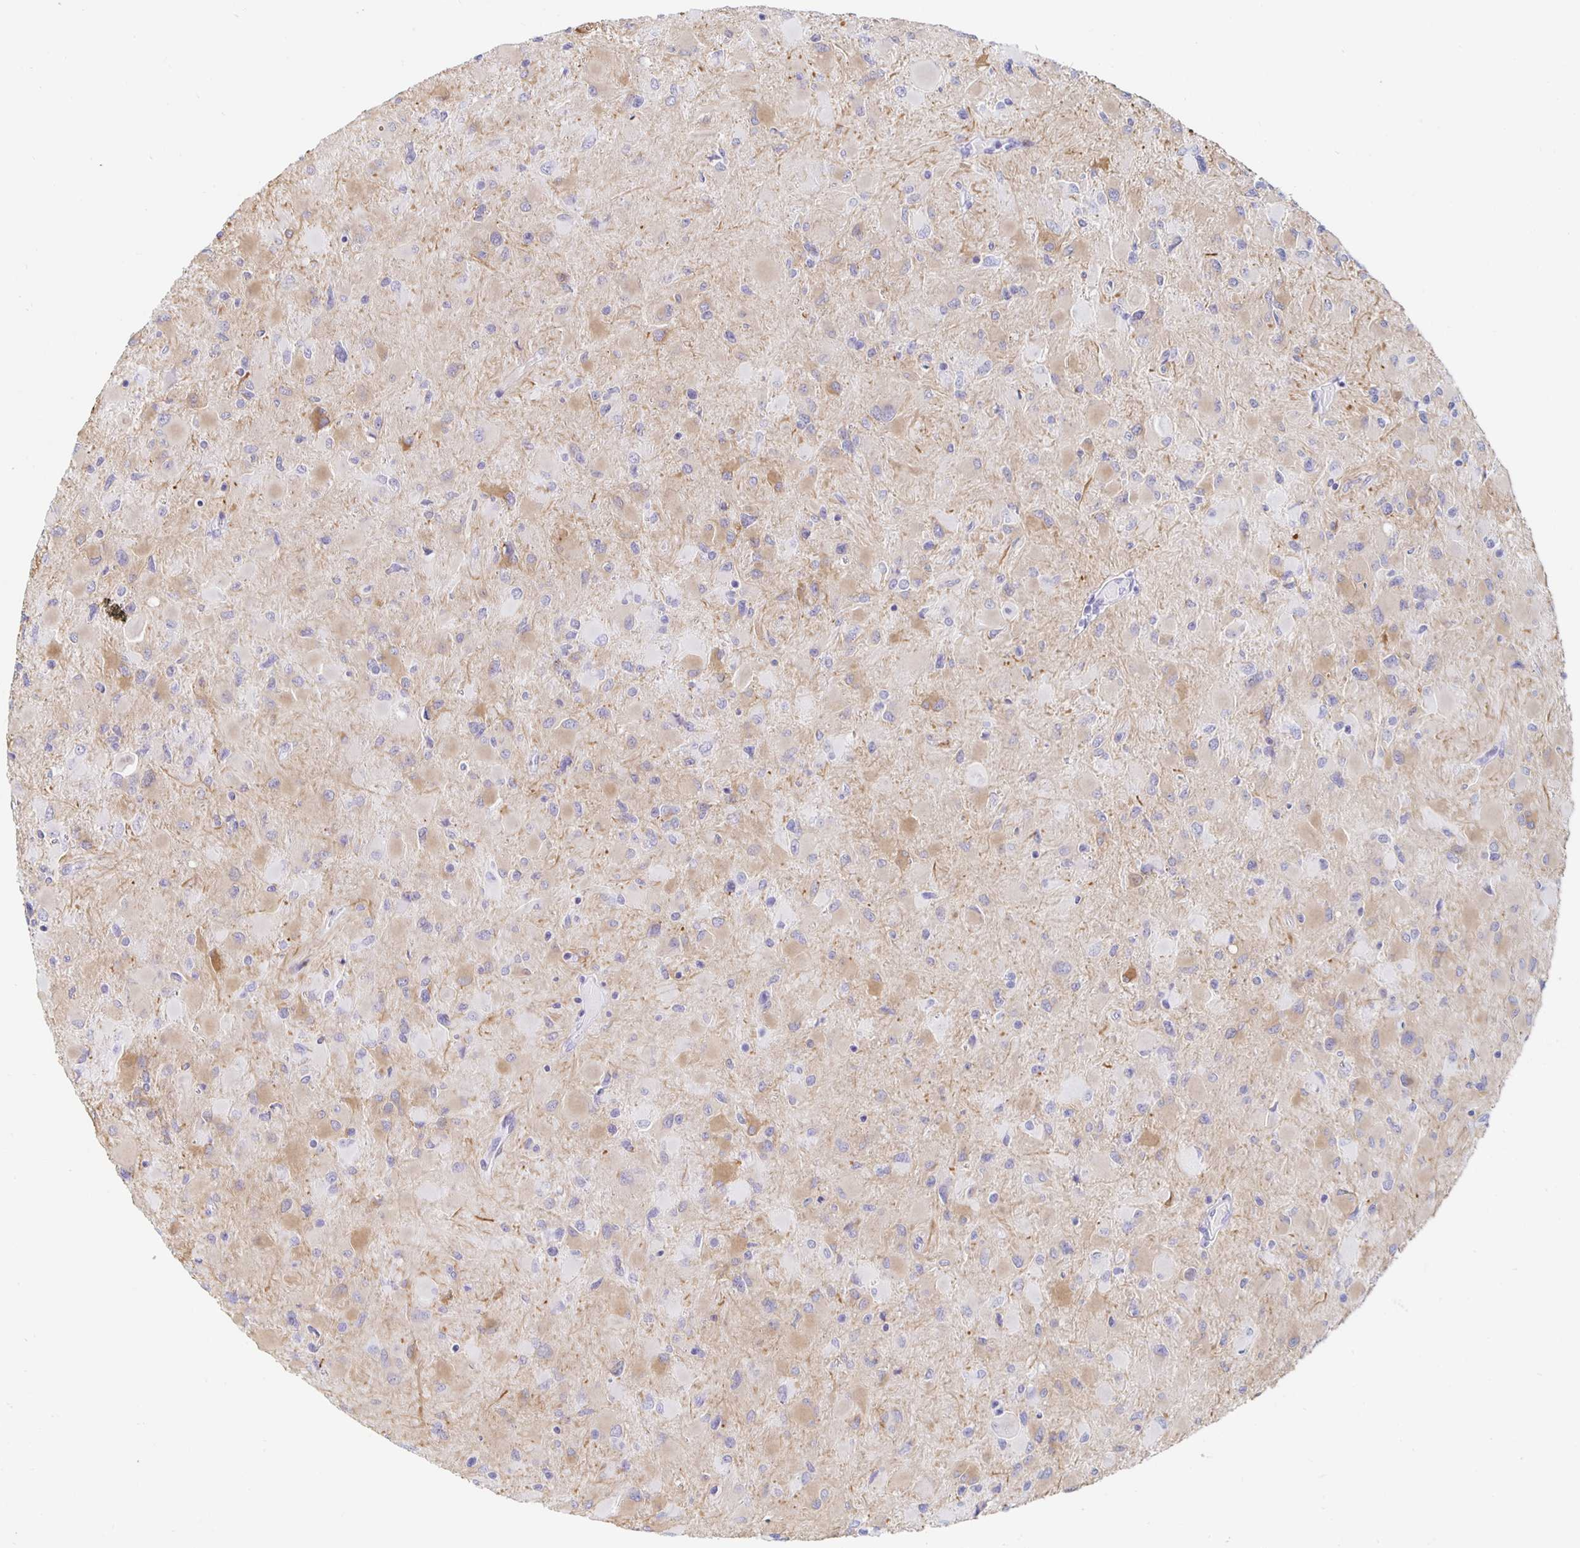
{"staining": {"intensity": "weak", "quantity": "<25%", "location": "cytoplasmic/membranous"}, "tissue": "glioma", "cell_type": "Tumor cells", "image_type": "cancer", "snomed": [{"axis": "morphology", "description": "Glioma, malignant, High grade"}, {"axis": "topography", "description": "Cerebral cortex"}], "caption": "Tumor cells show no significant protein expression in malignant high-grade glioma. (DAB IHC visualized using brightfield microscopy, high magnification).", "gene": "KCNQ2", "patient": {"sex": "female", "age": 36}}